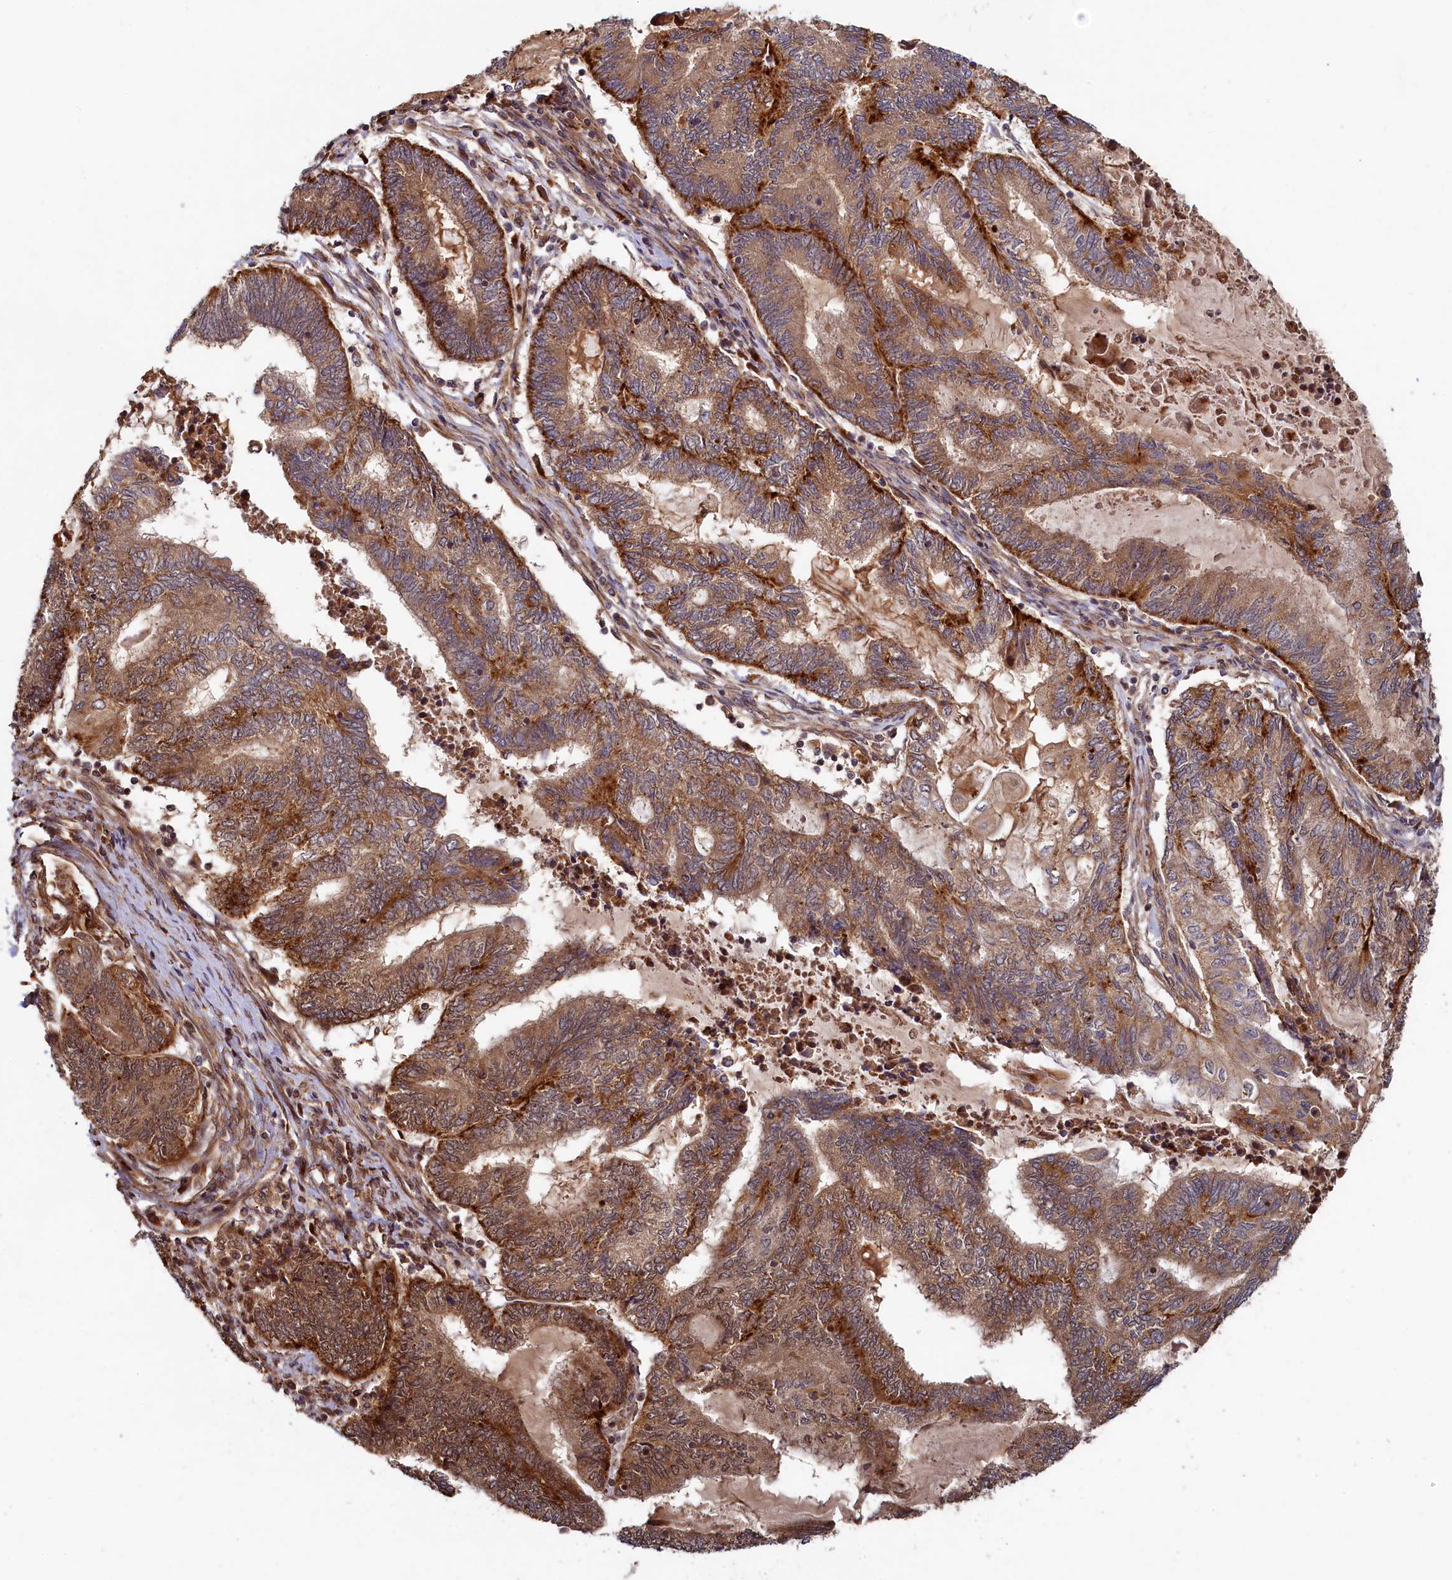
{"staining": {"intensity": "moderate", "quantity": ">75%", "location": "cytoplasmic/membranous"}, "tissue": "endometrial cancer", "cell_type": "Tumor cells", "image_type": "cancer", "snomed": [{"axis": "morphology", "description": "Adenocarcinoma, NOS"}, {"axis": "topography", "description": "Uterus"}, {"axis": "topography", "description": "Endometrium"}], "caption": "Immunohistochemical staining of adenocarcinoma (endometrial) demonstrates moderate cytoplasmic/membranous protein positivity in about >75% of tumor cells.", "gene": "TRIM23", "patient": {"sex": "female", "age": 70}}